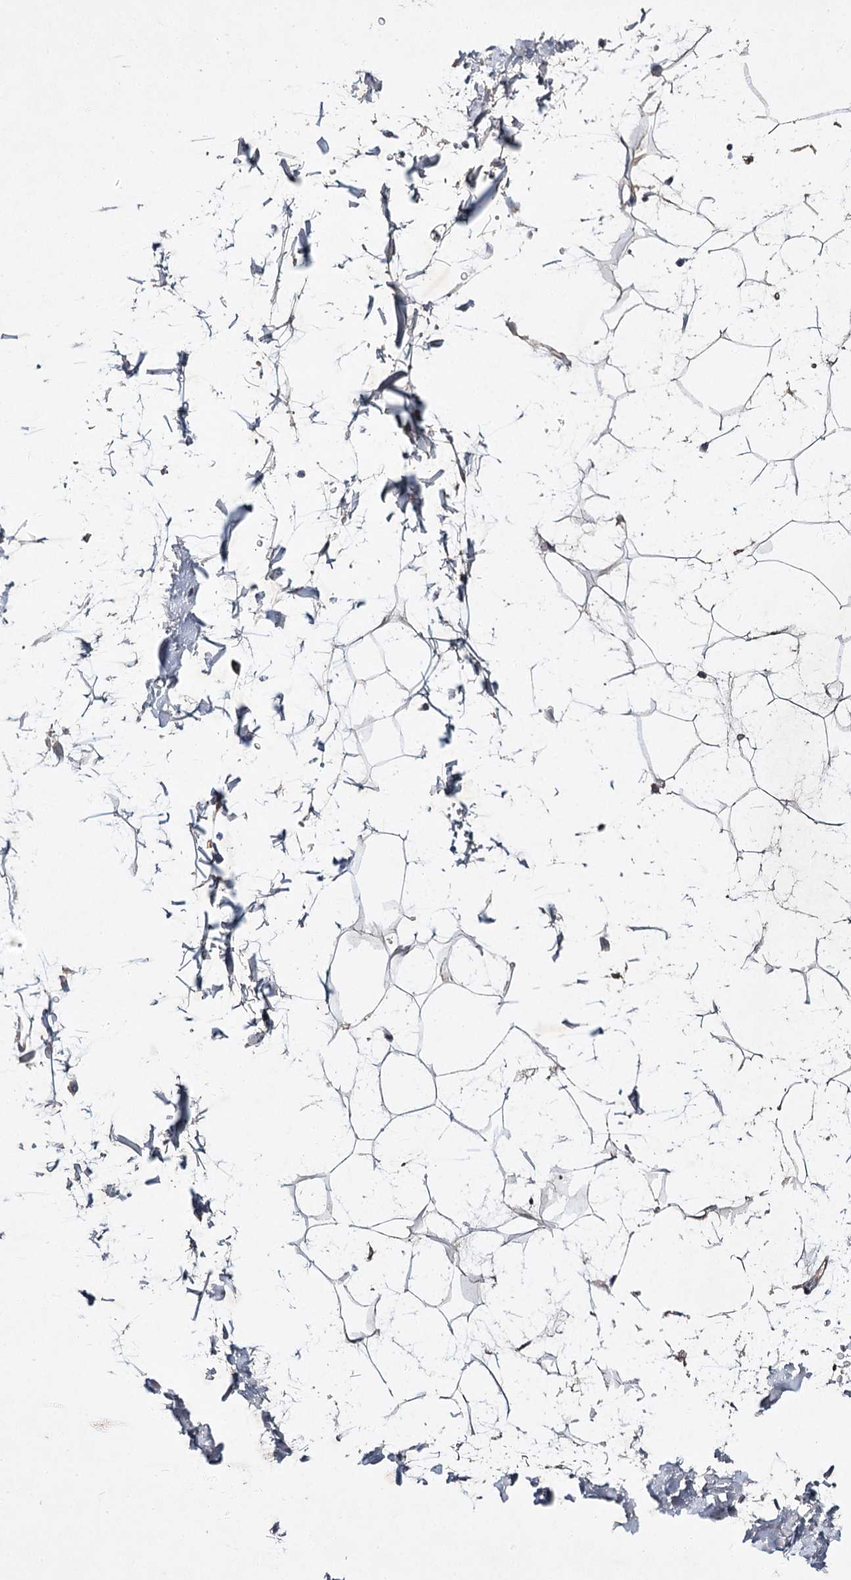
{"staining": {"intensity": "negative", "quantity": "none", "location": "none"}, "tissue": "adipose tissue", "cell_type": "Adipocytes", "image_type": "normal", "snomed": [{"axis": "morphology", "description": "Normal tissue, NOS"}, {"axis": "topography", "description": "Soft tissue"}], "caption": "DAB (3,3'-diaminobenzidine) immunohistochemical staining of benign human adipose tissue shows no significant expression in adipocytes.", "gene": "MFN1", "patient": {"sex": "male", "age": 72}}